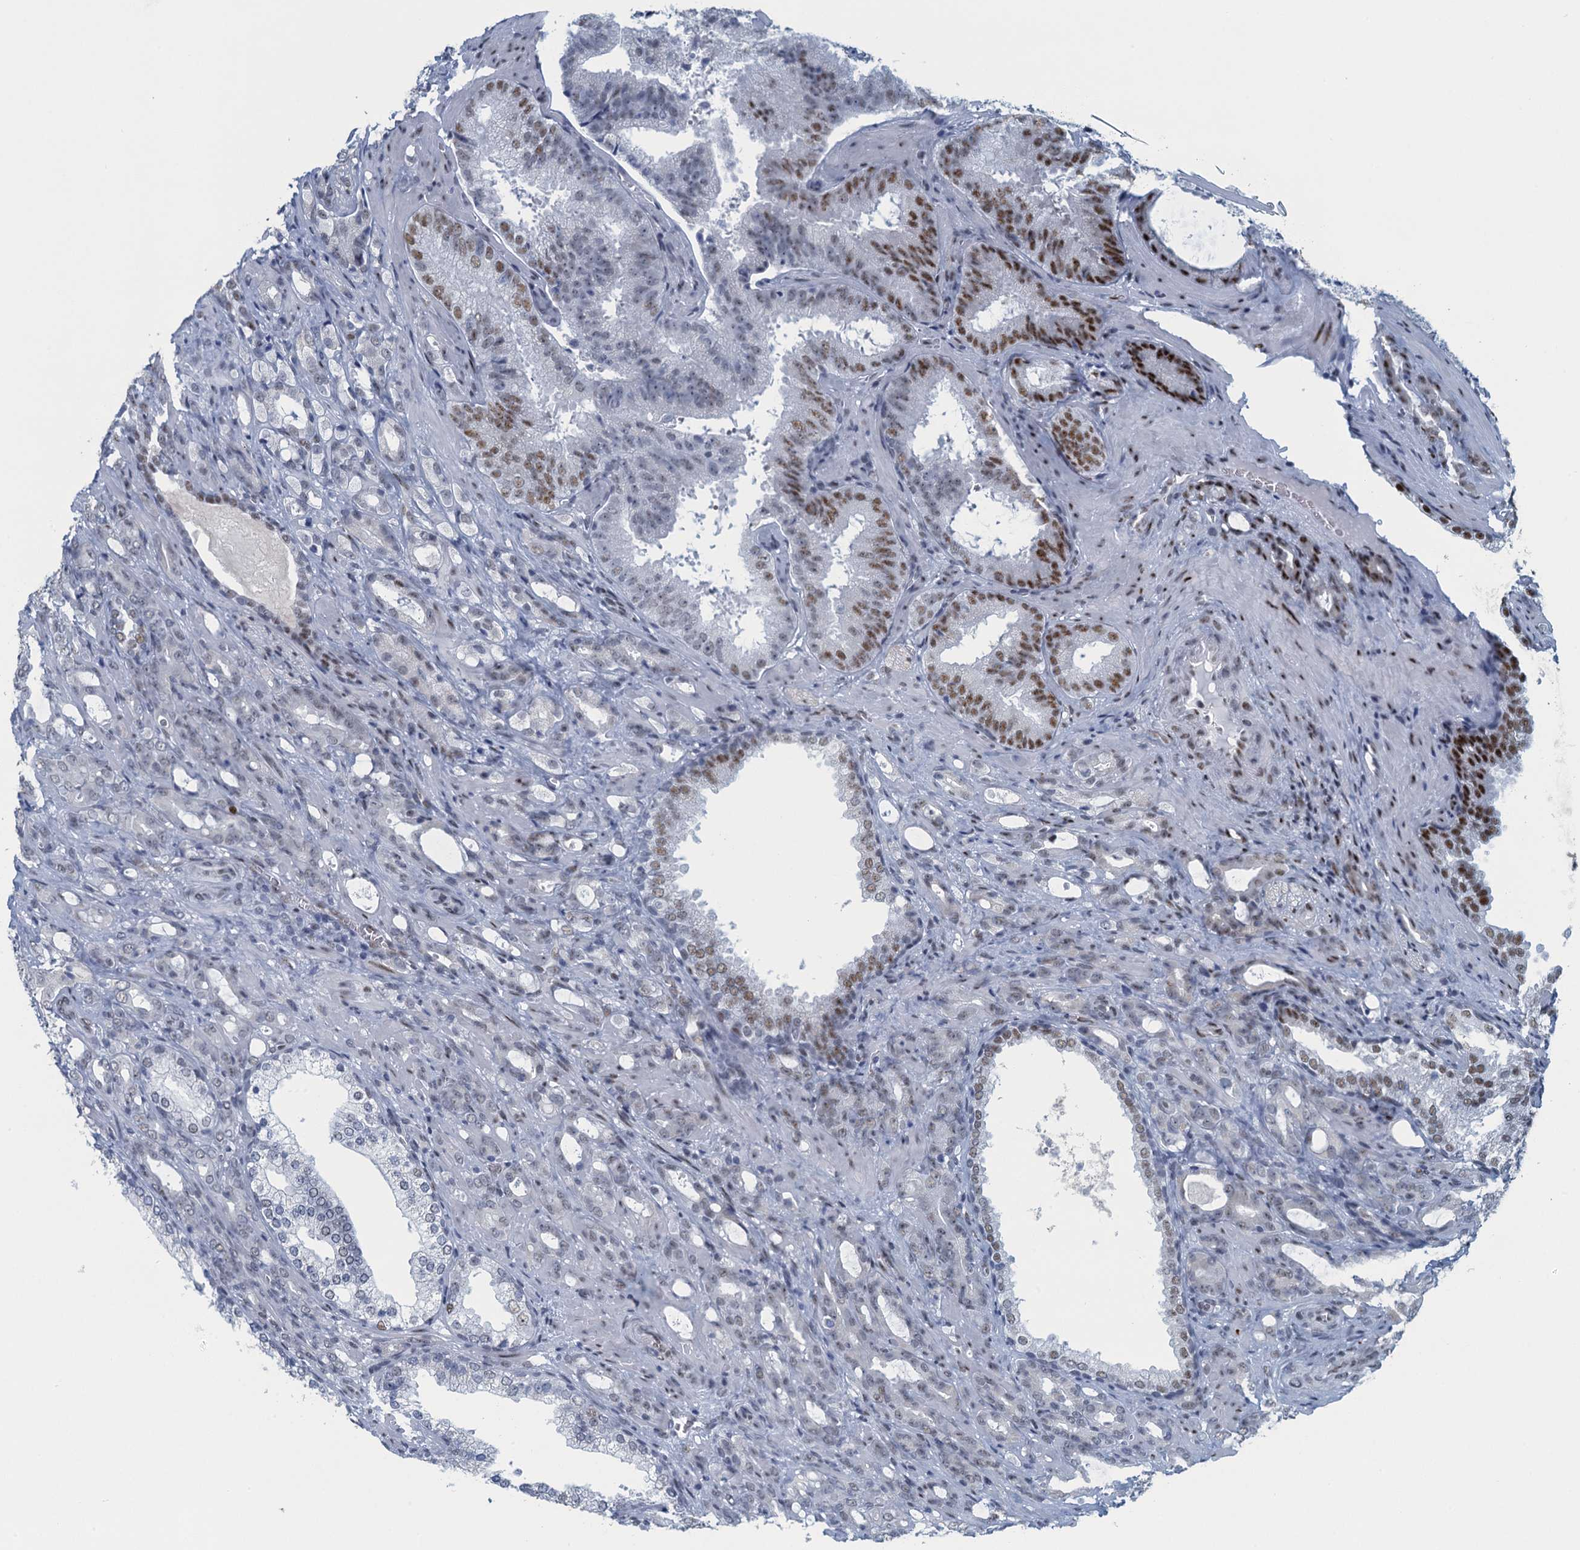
{"staining": {"intensity": "negative", "quantity": "none", "location": "none"}, "tissue": "prostate cancer", "cell_type": "Tumor cells", "image_type": "cancer", "snomed": [{"axis": "morphology", "description": "Adenocarcinoma, High grade"}, {"axis": "topography", "description": "Prostate"}], "caption": "Immunohistochemical staining of human prostate adenocarcinoma (high-grade) demonstrates no significant staining in tumor cells.", "gene": "TTLL9", "patient": {"sex": "male", "age": 72}}